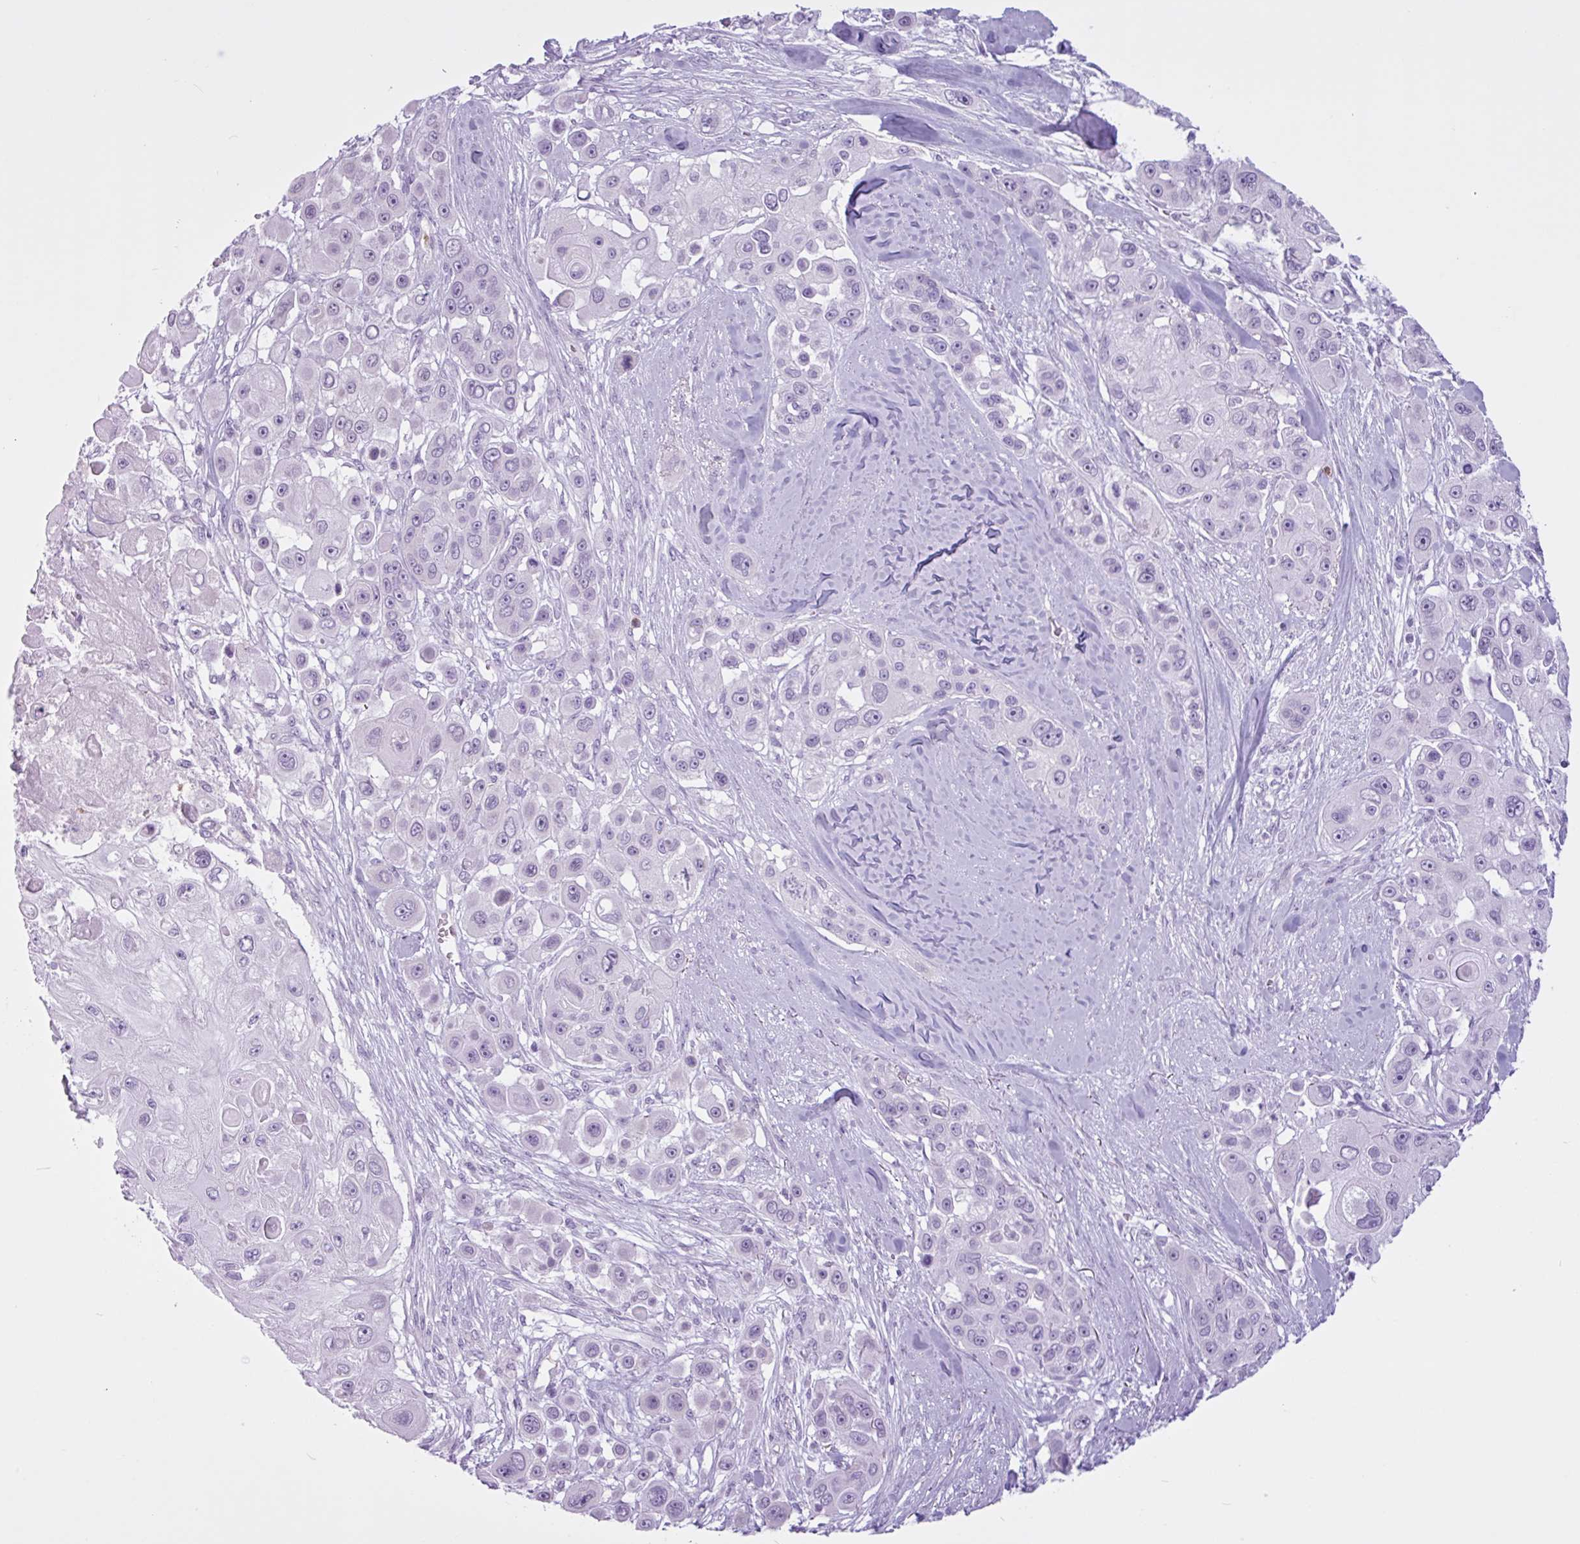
{"staining": {"intensity": "negative", "quantity": "none", "location": "none"}, "tissue": "skin cancer", "cell_type": "Tumor cells", "image_type": "cancer", "snomed": [{"axis": "morphology", "description": "Squamous cell carcinoma, NOS"}, {"axis": "topography", "description": "Skin"}], "caption": "Immunohistochemistry (IHC) of human skin squamous cell carcinoma reveals no staining in tumor cells.", "gene": "TMEM178A", "patient": {"sex": "male", "age": 67}}